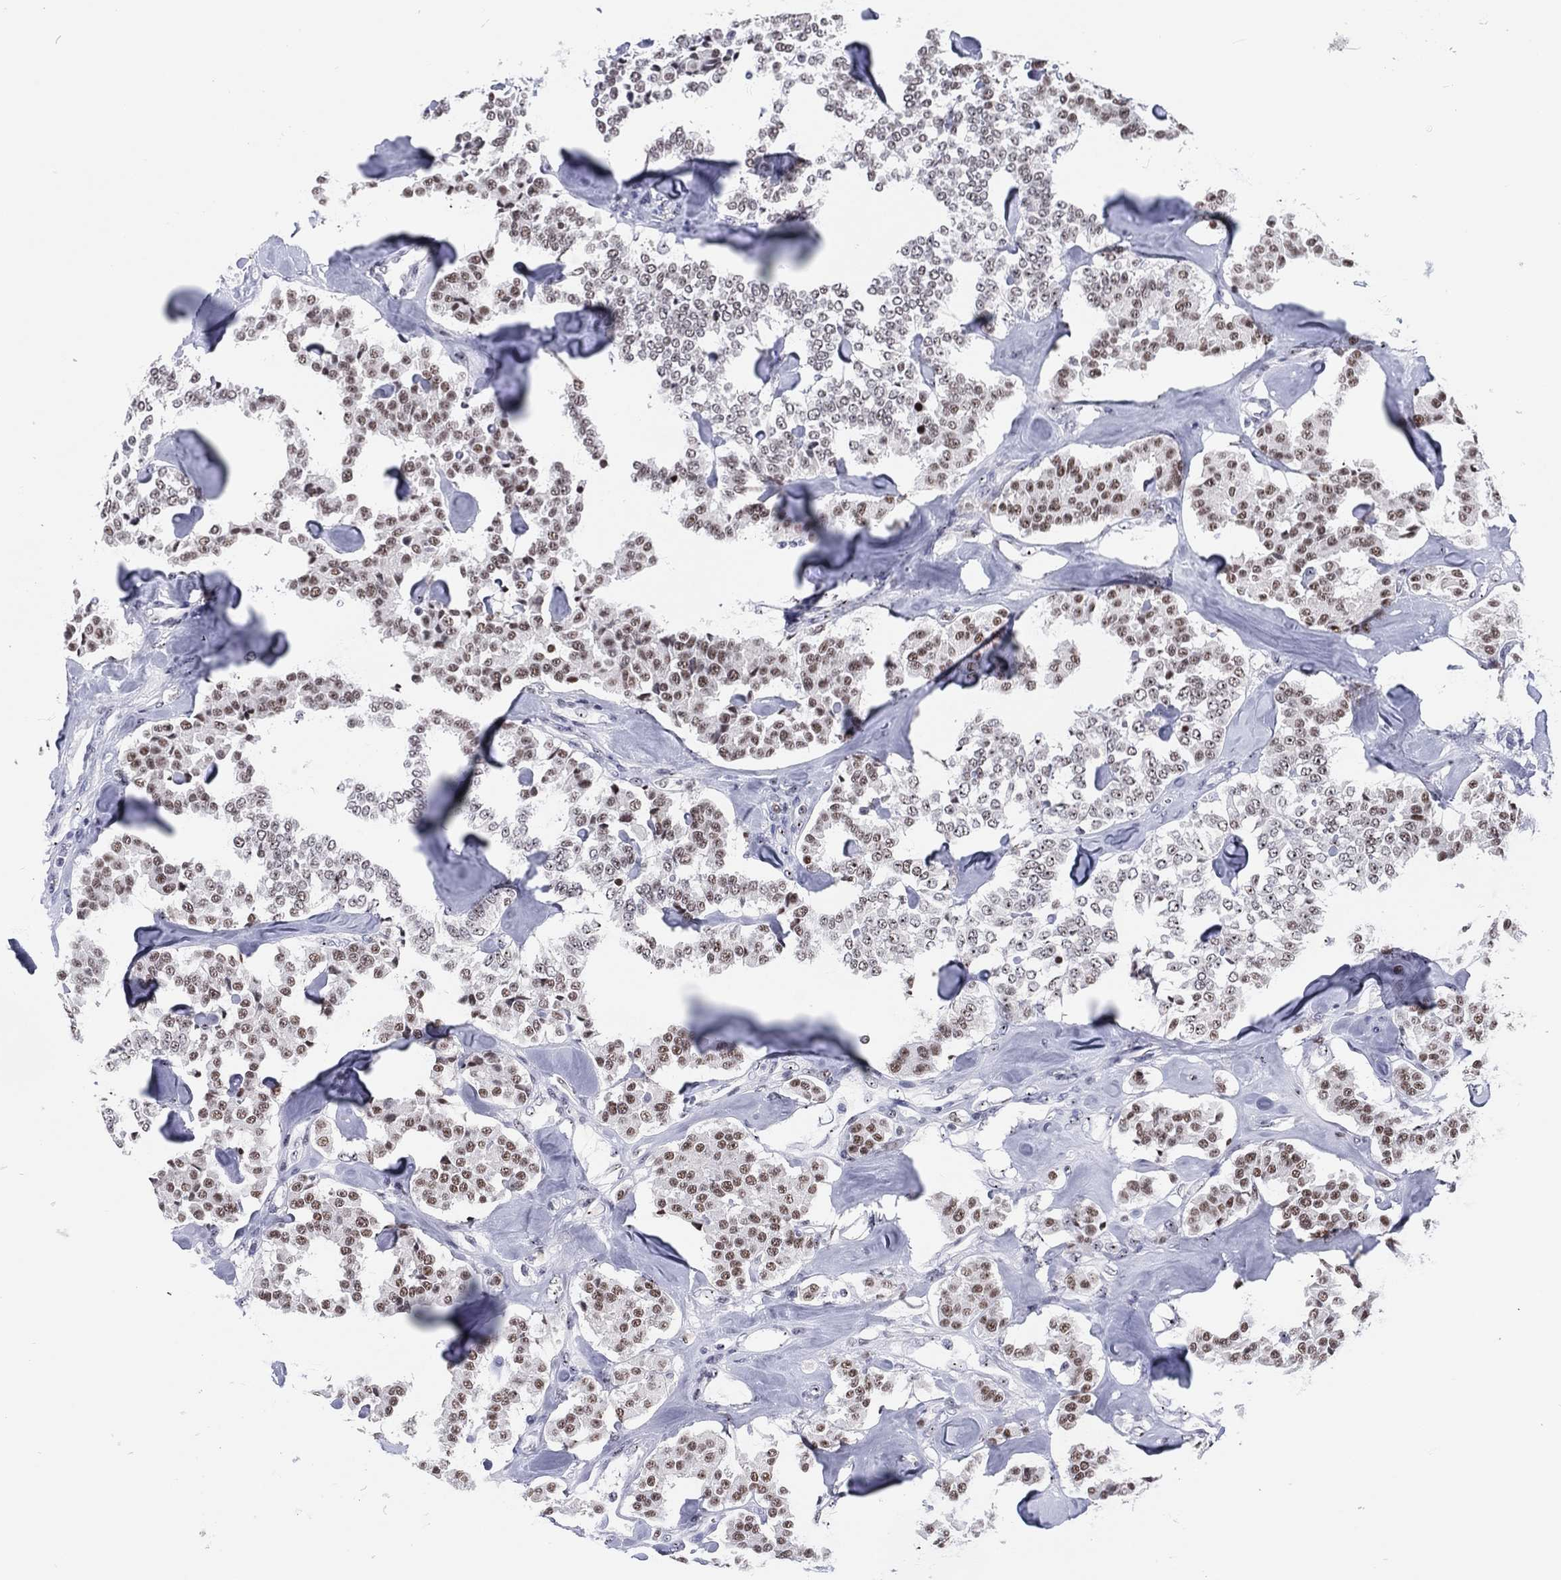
{"staining": {"intensity": "moderate", "quantity": ">75%", "location": "nuclear"}, "tissue": "carcinoid", "cell_type": "Tumor cells", "image_type": "cancer", "snomed": [{"axis": "morphology", "description": "Carcinoid, malignant, NOS"}, {"axis": "topography", "description": "Pancreas"}], "caption": "This is a micrograph of IHC staining of malignant carcinoid, which shows moderate staining in the nuclear of tumor cells.", "gene": "MAPK8IP1", "patient": {"sex": "male", "age": 41}}